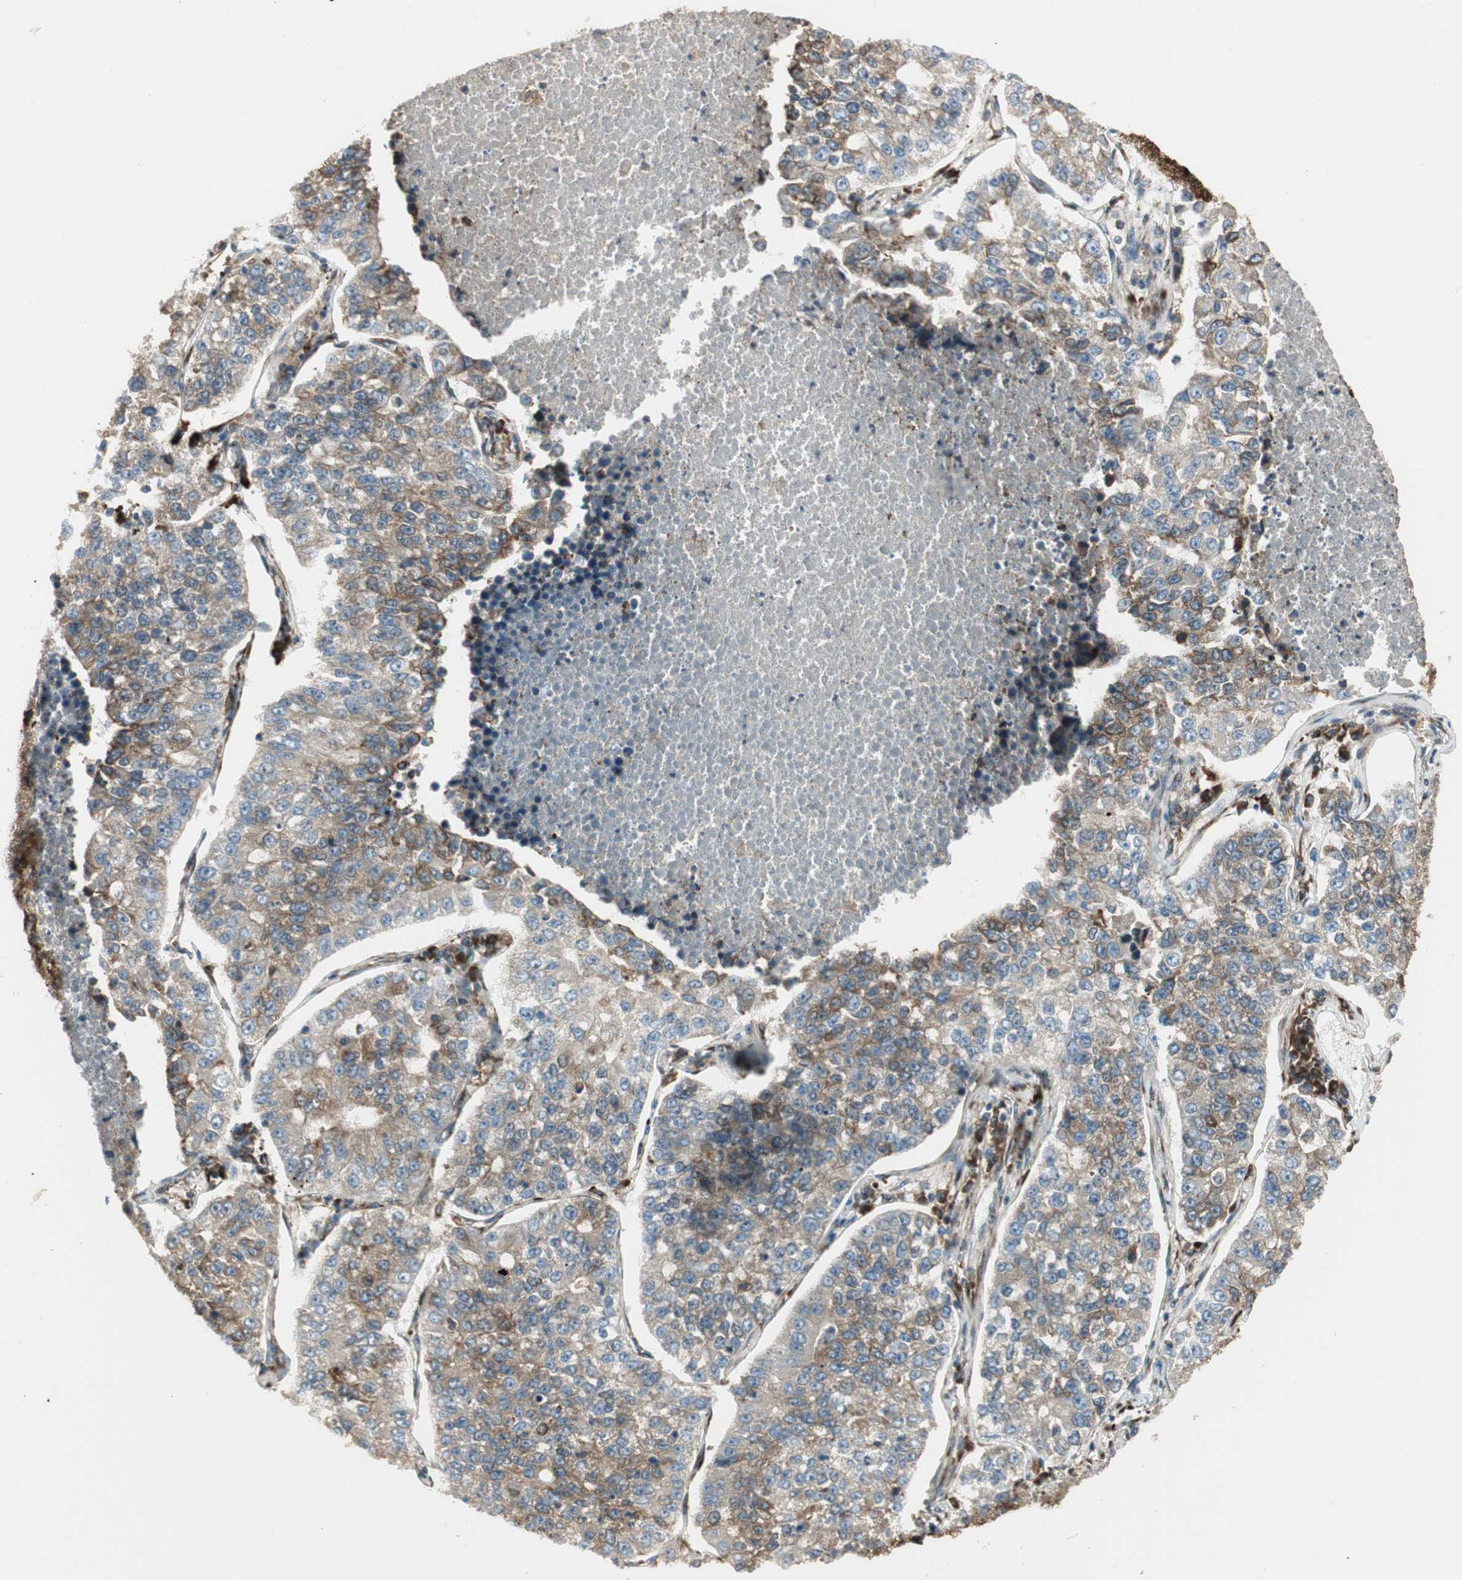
{"staining": {"intensity": "moderate", "quantity": "25%-75%", "location": "cytoplasmic/membranous"}, "tissue": "lung cancer", "cell_type": "Tumor cells", "image_type": "cancer", "snomed": [{"axis": "morphology", "description": "Adenocarcinoma, NOS"}, {"axis": "topography", "description": "Lung"}], "caption": "This image demonstrates immunohistochemistry staining of human lung adenocarcinoma, with medium moderate cytoplasmic/membranous positivity in approximately 25%-75% of tumor cells.", "gene": "PRKG1", "patient": {"sex": "male", "age": 49}}